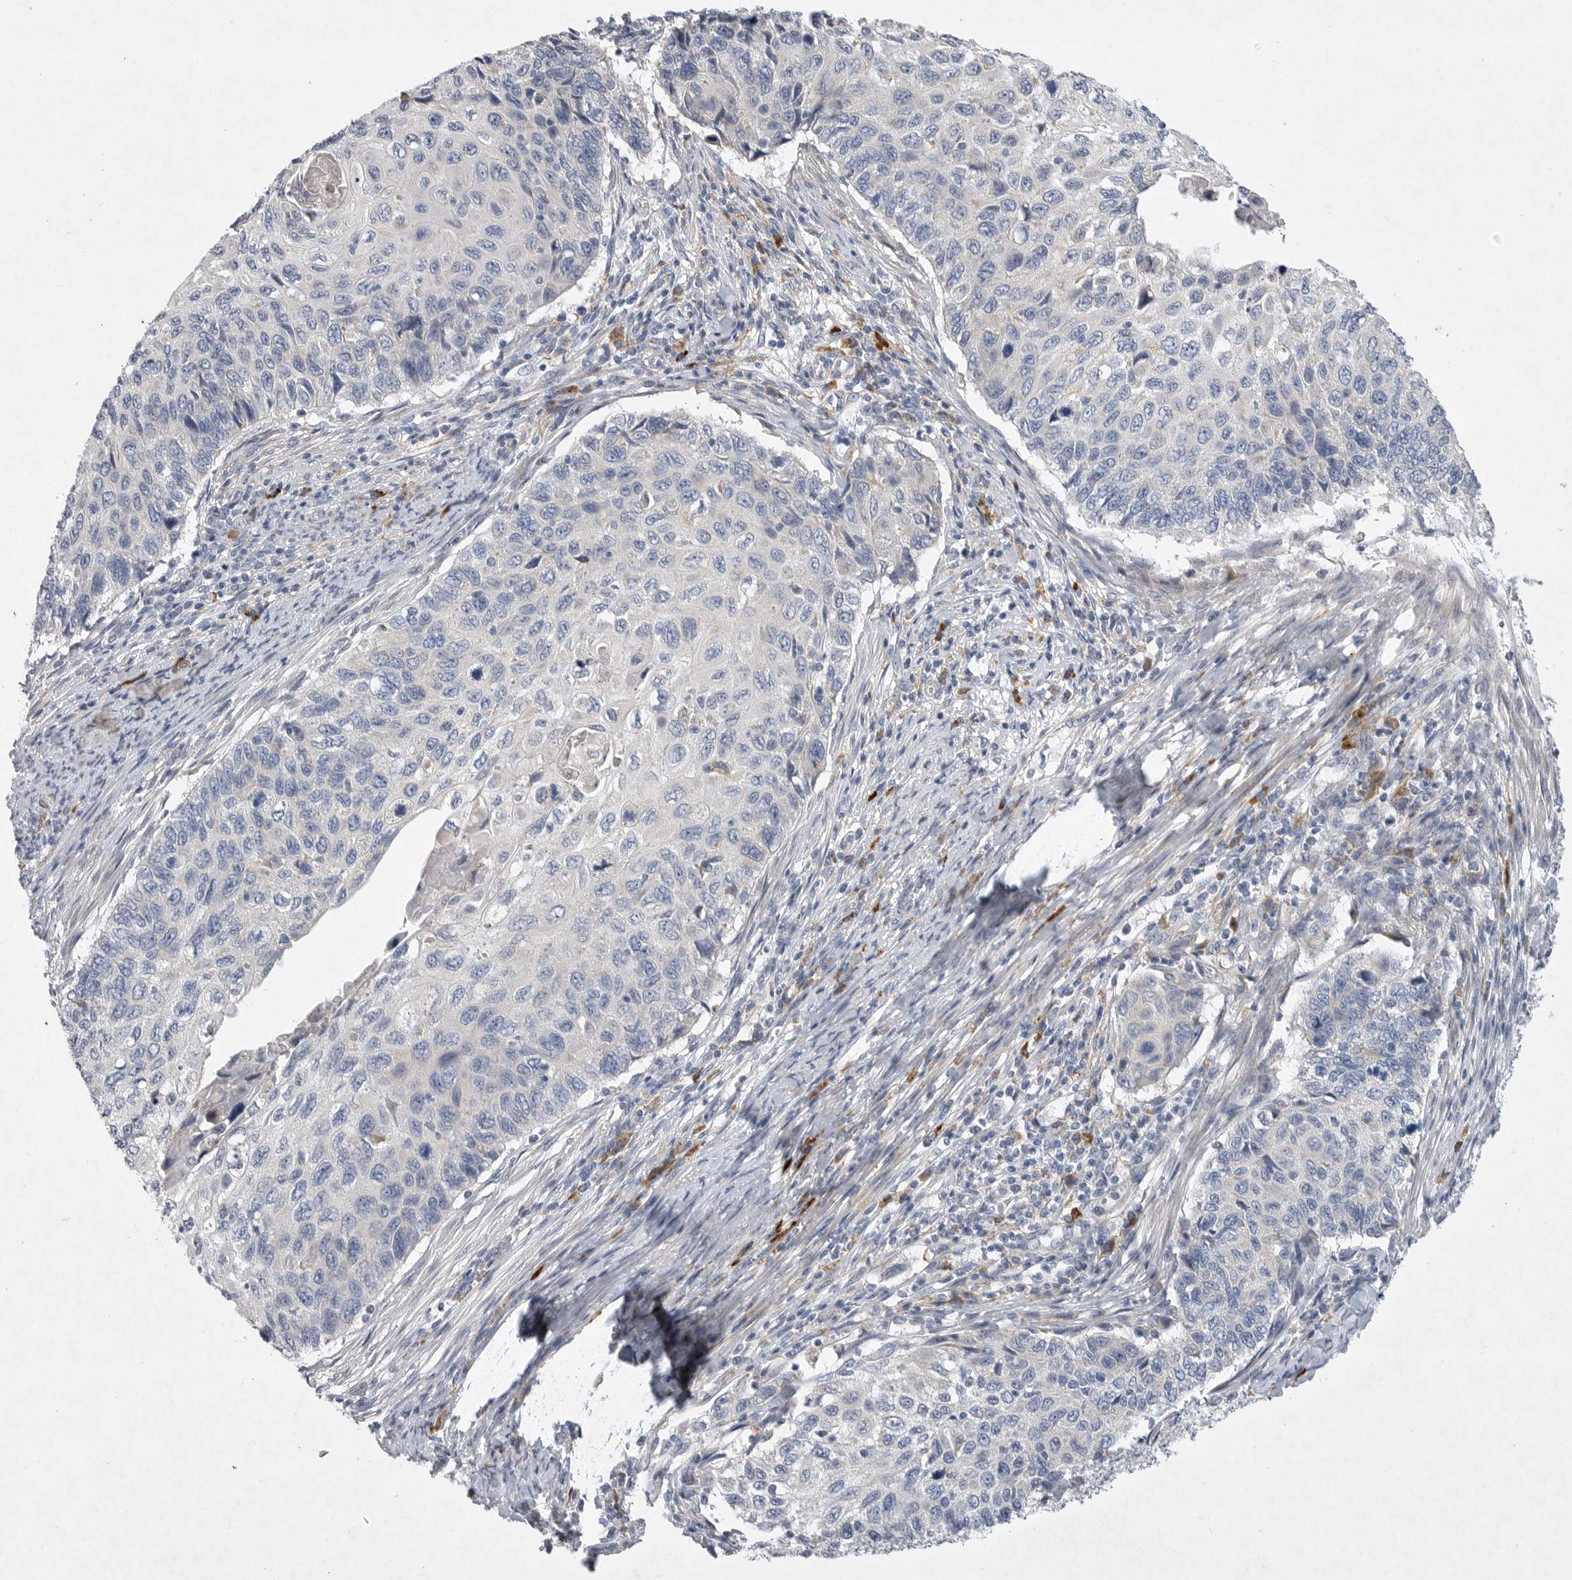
{"staining": {"intensity": "negative", "quantity": "none", "location": "none"}, "tissue": "cervical cancer", "cell_type": "Tumor cells", "image_type": "cancer", "snomed": [{"axis": "morphology", "description": "Squamous cell carcinoma, NOS"}, {"axis": "topography", "description": "Cervix"}], "caption": "Immunohistochemistry (IHC) micrograph of human cervical cancer stained for a protein (brown), which shows no staining in tumor cells.", "gene": "EDEM3", "patient": {"sex": "female", "age": 70}}